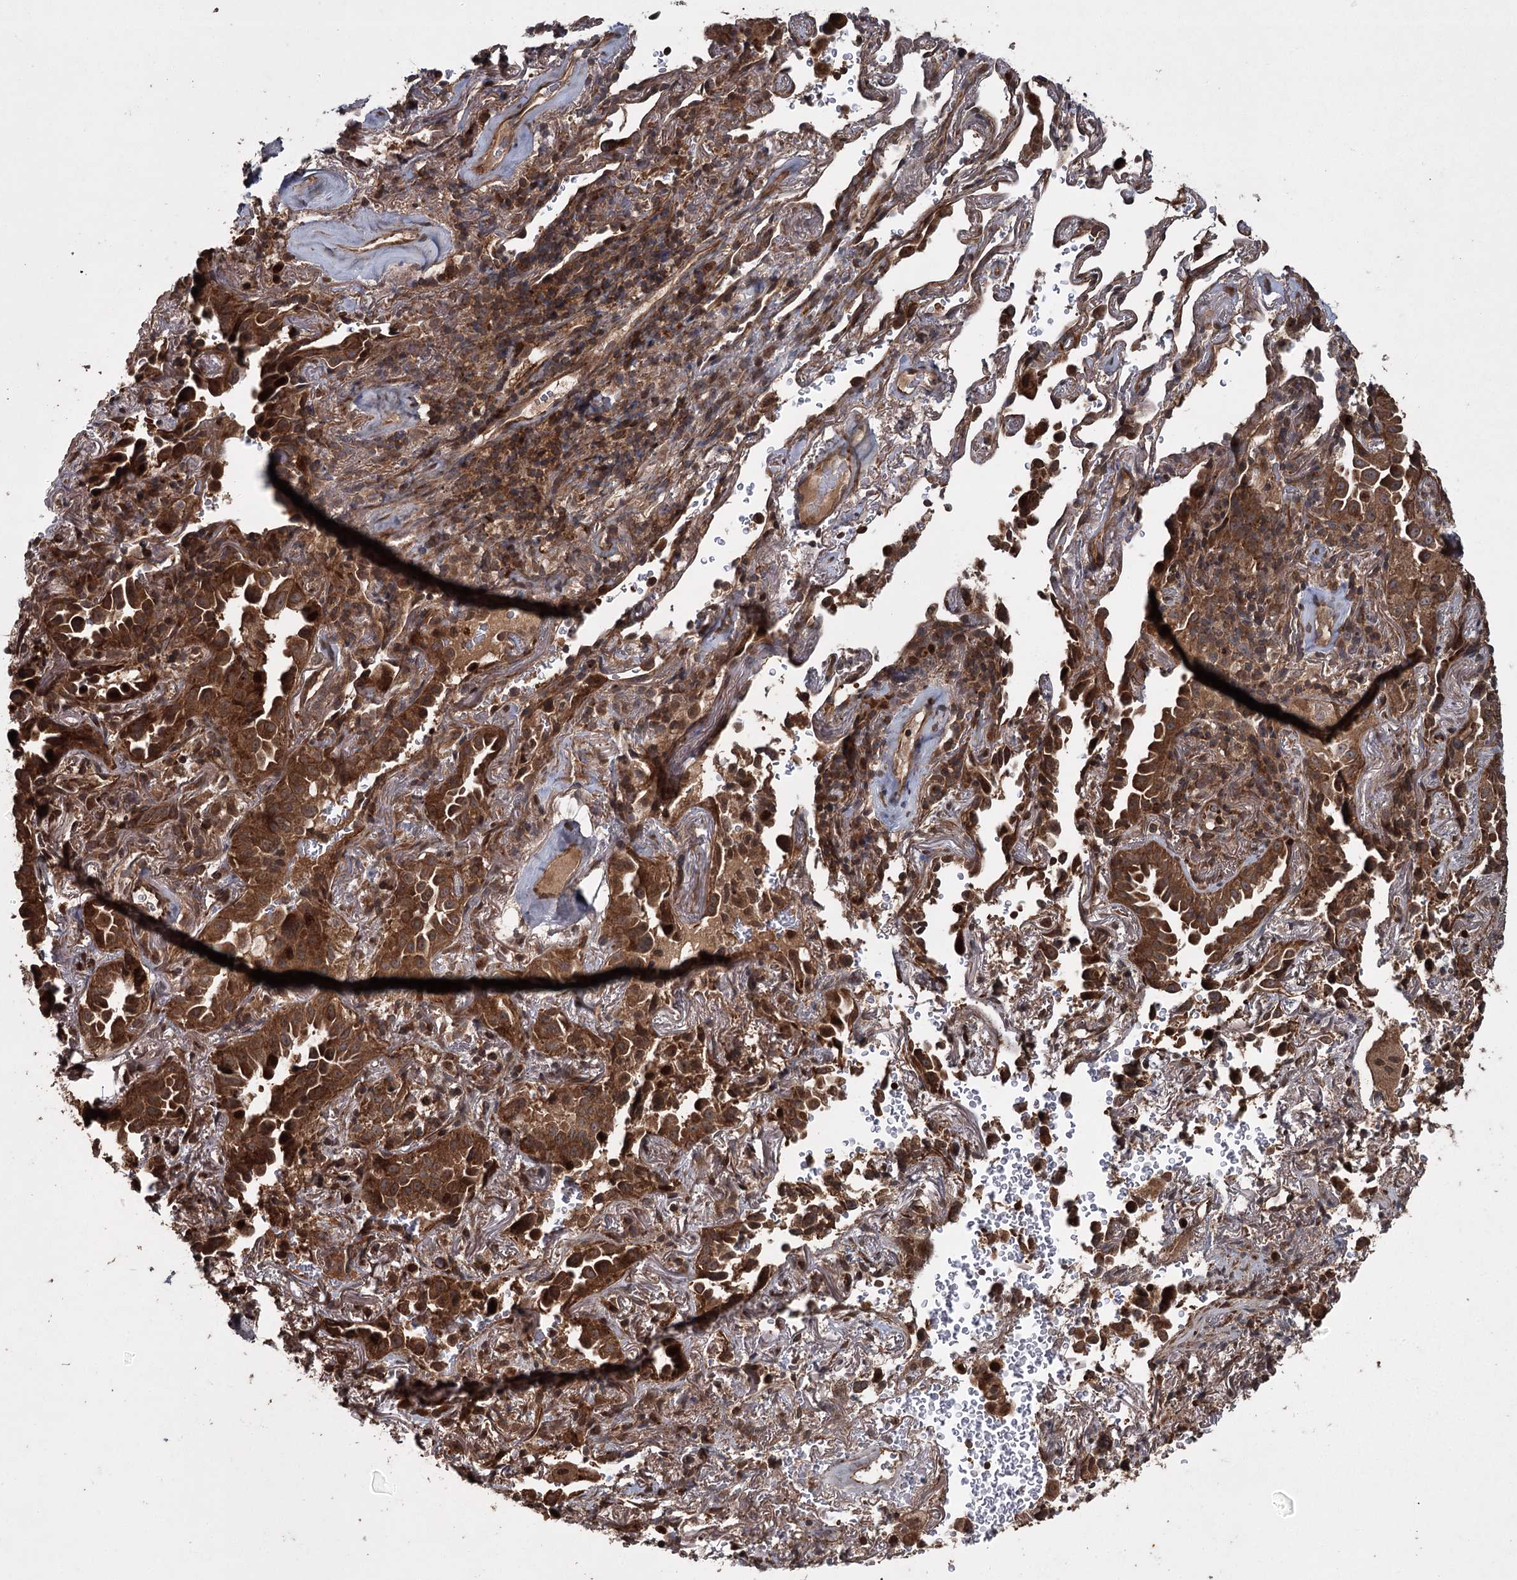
{"staining": {"intensity": "strong", "quantity": ">75%", "location": "cytoplasmic/membranous"}, "tissue": "lung cancer", "cell_type": "Tumor cells", "image_type": "cancer", "snomed": [{"axis": "morphology", "description": "Adenocarcinoma, NOS"}, {"axis": "topography", "description": "Lung"}], "caption": "Lung cancer (adenocarcinoma) was stained to show a protein in brown. There is high levels of strong cytoplasmic/membranous positivity in approximately >75% of tumor cells.", "gene": "RPAP3", "patient": {"sex": "female", "age": 69}}